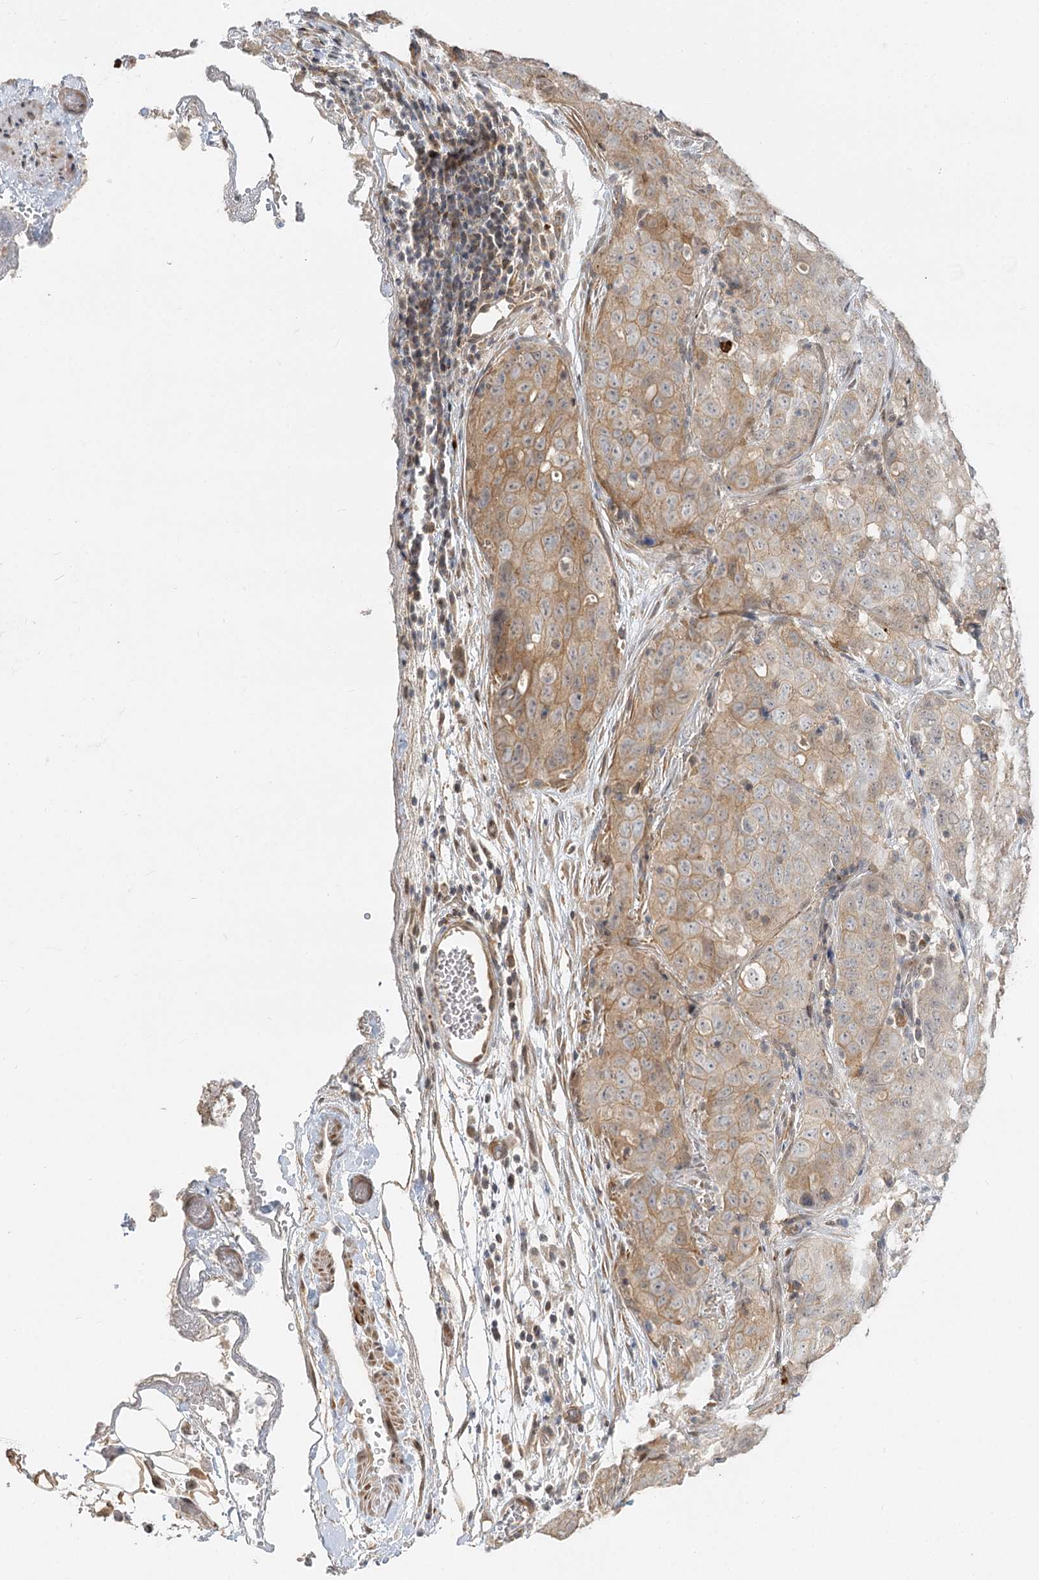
{"staining": {"intensity": "moderate", "quantity": "25%-75%", "location": "cytoplasmic/membranous"}, "tissue": "stomach cancer", "cell_type": "Tumor cells", "image_type": "cancer", "snomed": [{"axis": "morphology", "description": "Normal tissue, NOS"}, {"axis": "morphology", "description": "Adenocarcinoma, NOS"}, {"axis": "topography", "description": "Lymph node"}, {"axis": "topography", "description": "Stomach"}], "caption": "Tumor cells display medium levels of moderate cytoplasmic/membranous positivity in approximately 25%-75% of cells in stomach cancer (adenocarcinoma).", "gene": "GUCY2C", "patient": {"sex": "male", "age": 48}}